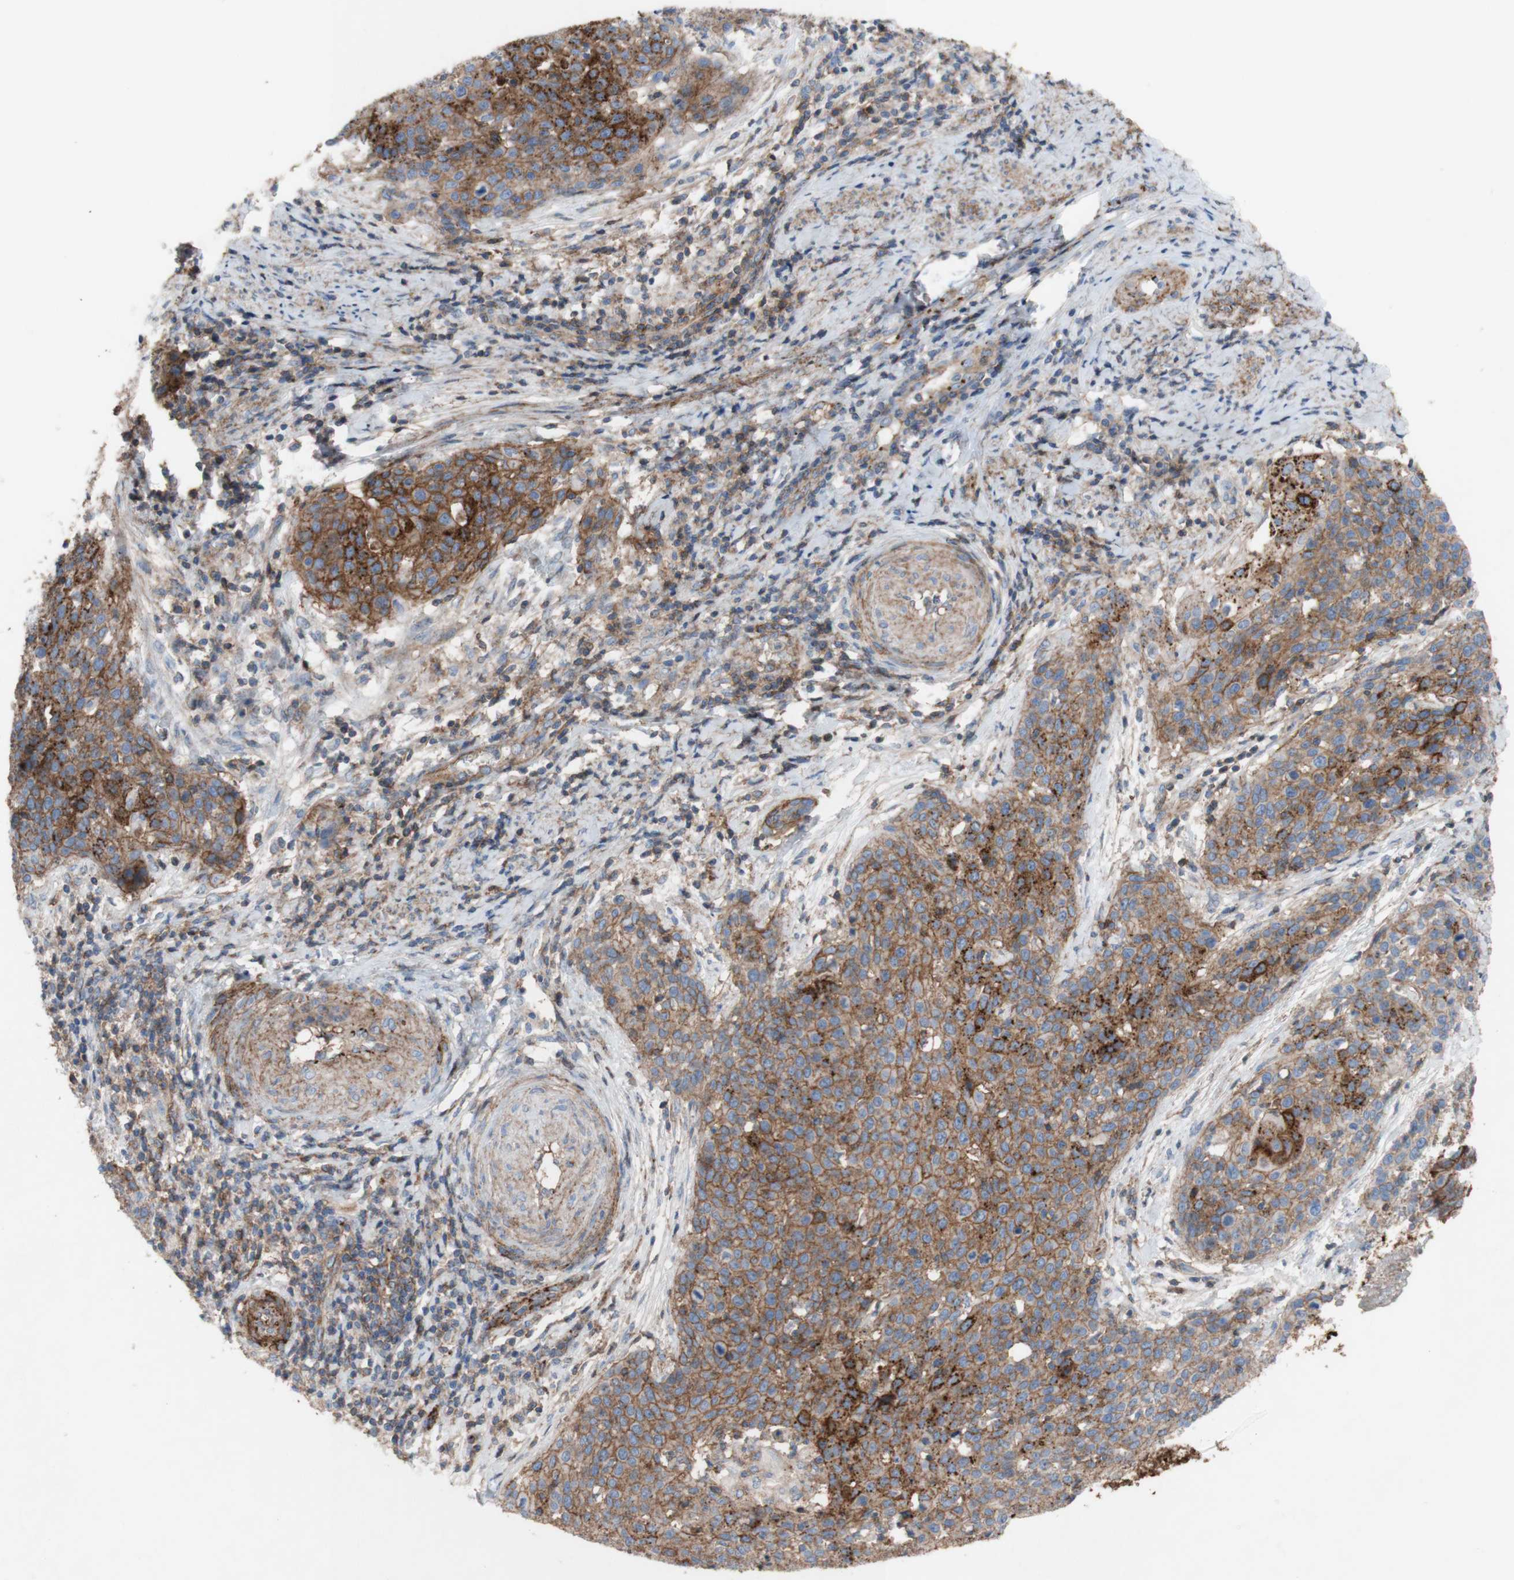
{"staining": {"intensity": "strong", "quantity": ">75%", "location": "cytoplasmic/membranous"}, "tissue": "cervical cancer", "cell_type": "Tumor cells", "image_type": "cancer", "snomed": [{"axis": "morphology", "description": "Squamous cell carcinoma, NOS"}, {"axis": "topography", "description": "Cervix"}], "caption": "Cervical cancer was stained to show a protein in brown. There is high levels of strong cytoplasmic/membranous expression in about >75% of tumor cells.", "gene": "ATP2A3", "patient": {"sex": "female", "age": 38}}